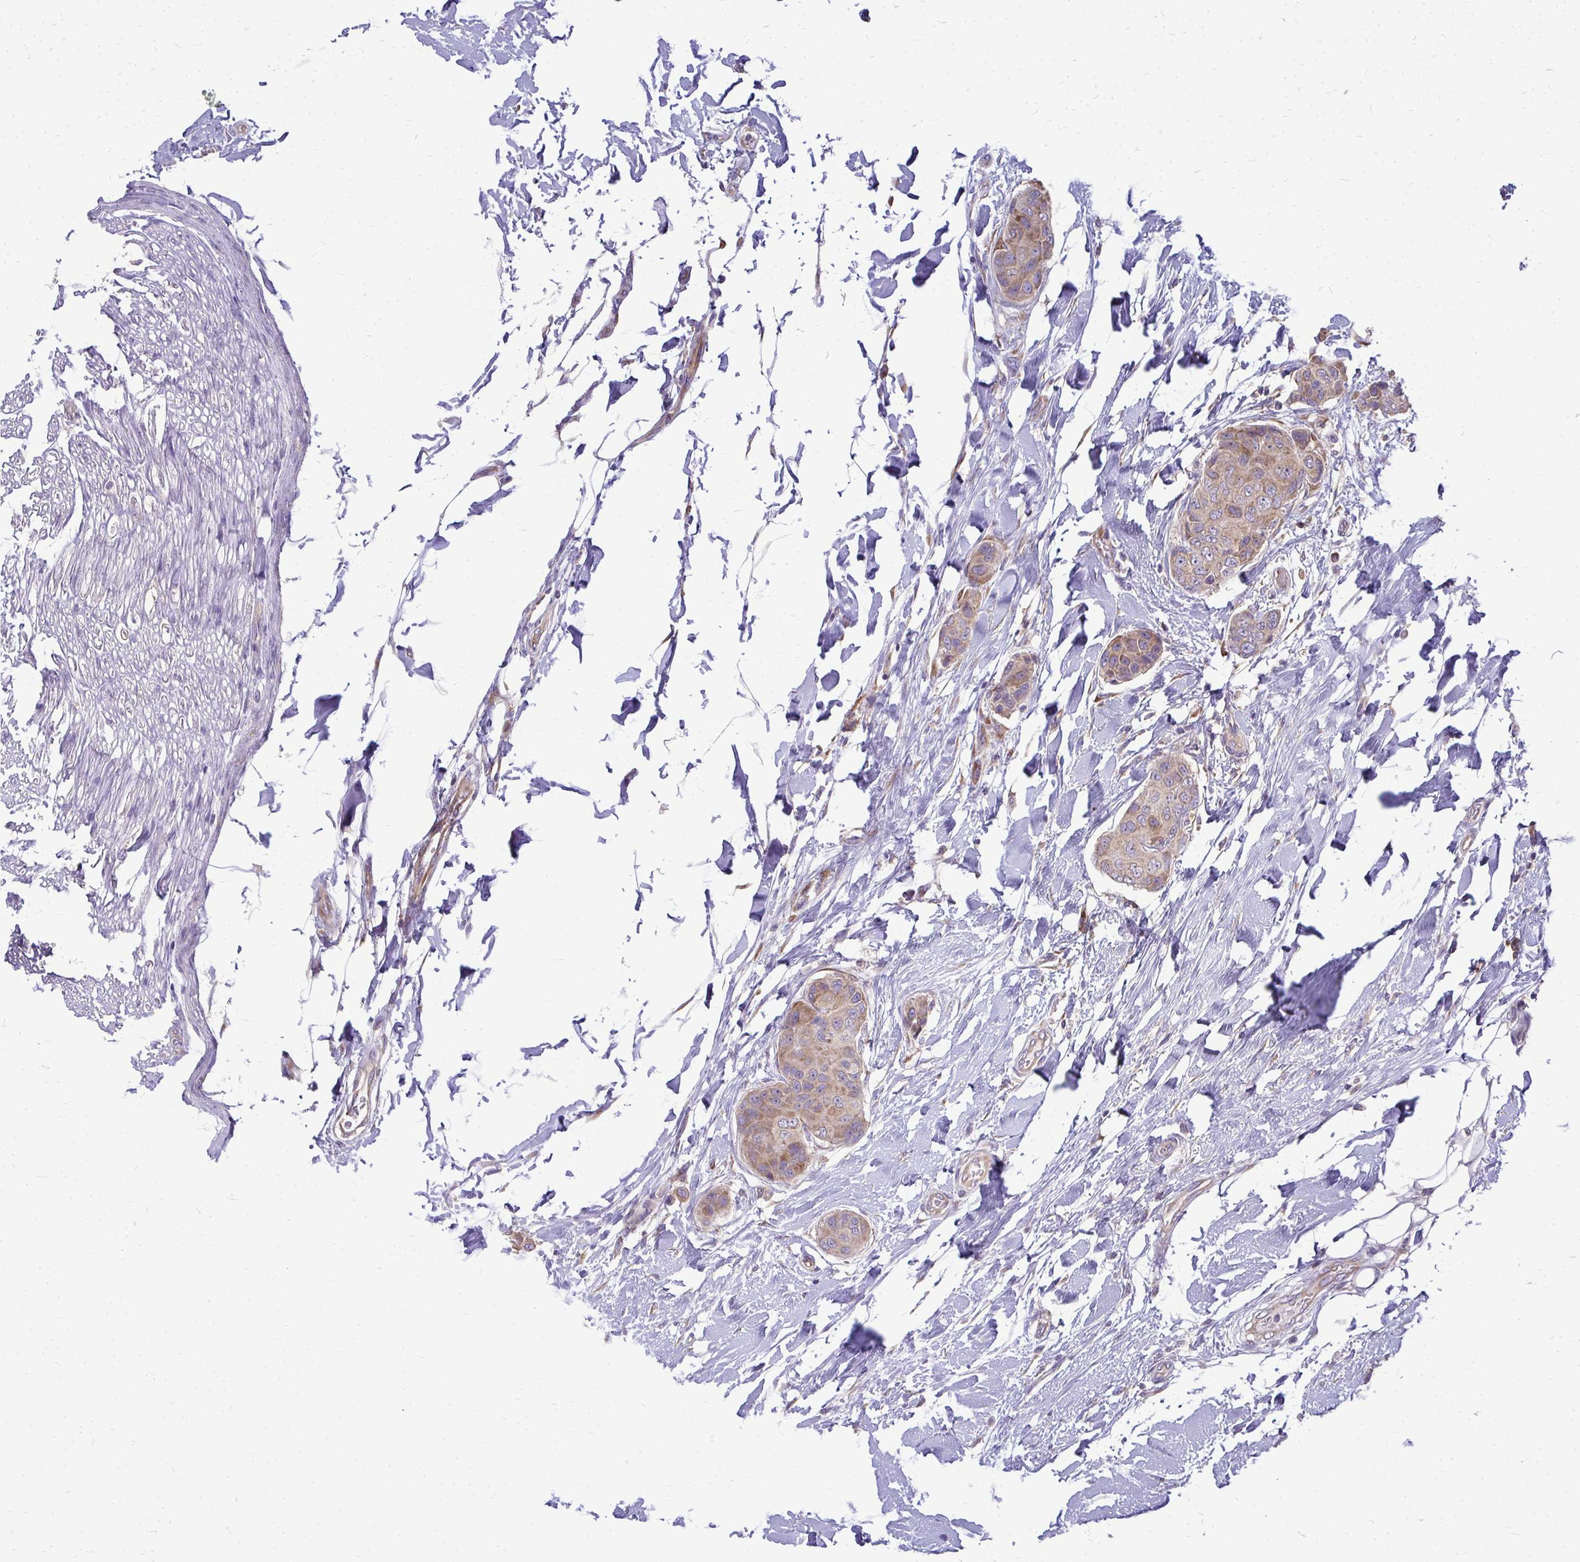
{"staining": {"intensity": "moderate", "quantity": ">75%", "location": "cytoplasmic/membranous"}, "tissue": "breast cancer", "cell_type": "Tumor cells", "image_type": "cancer", "snomed": [{"axis": "morphology", "description": "Duct carcinoma"}, {"axis": "topography", "description": "Breast"}, {"axis": "topography", "description": "Lymph node"}], "caption": "Brown immunohistochemical staining in human intraductal carcinoma (breast) displays moderate cytoplasmic/membranous expression in about >75% of tumor cells.", "gene": "RPLP2", "patient": {"sex": "female", "age": 80}}